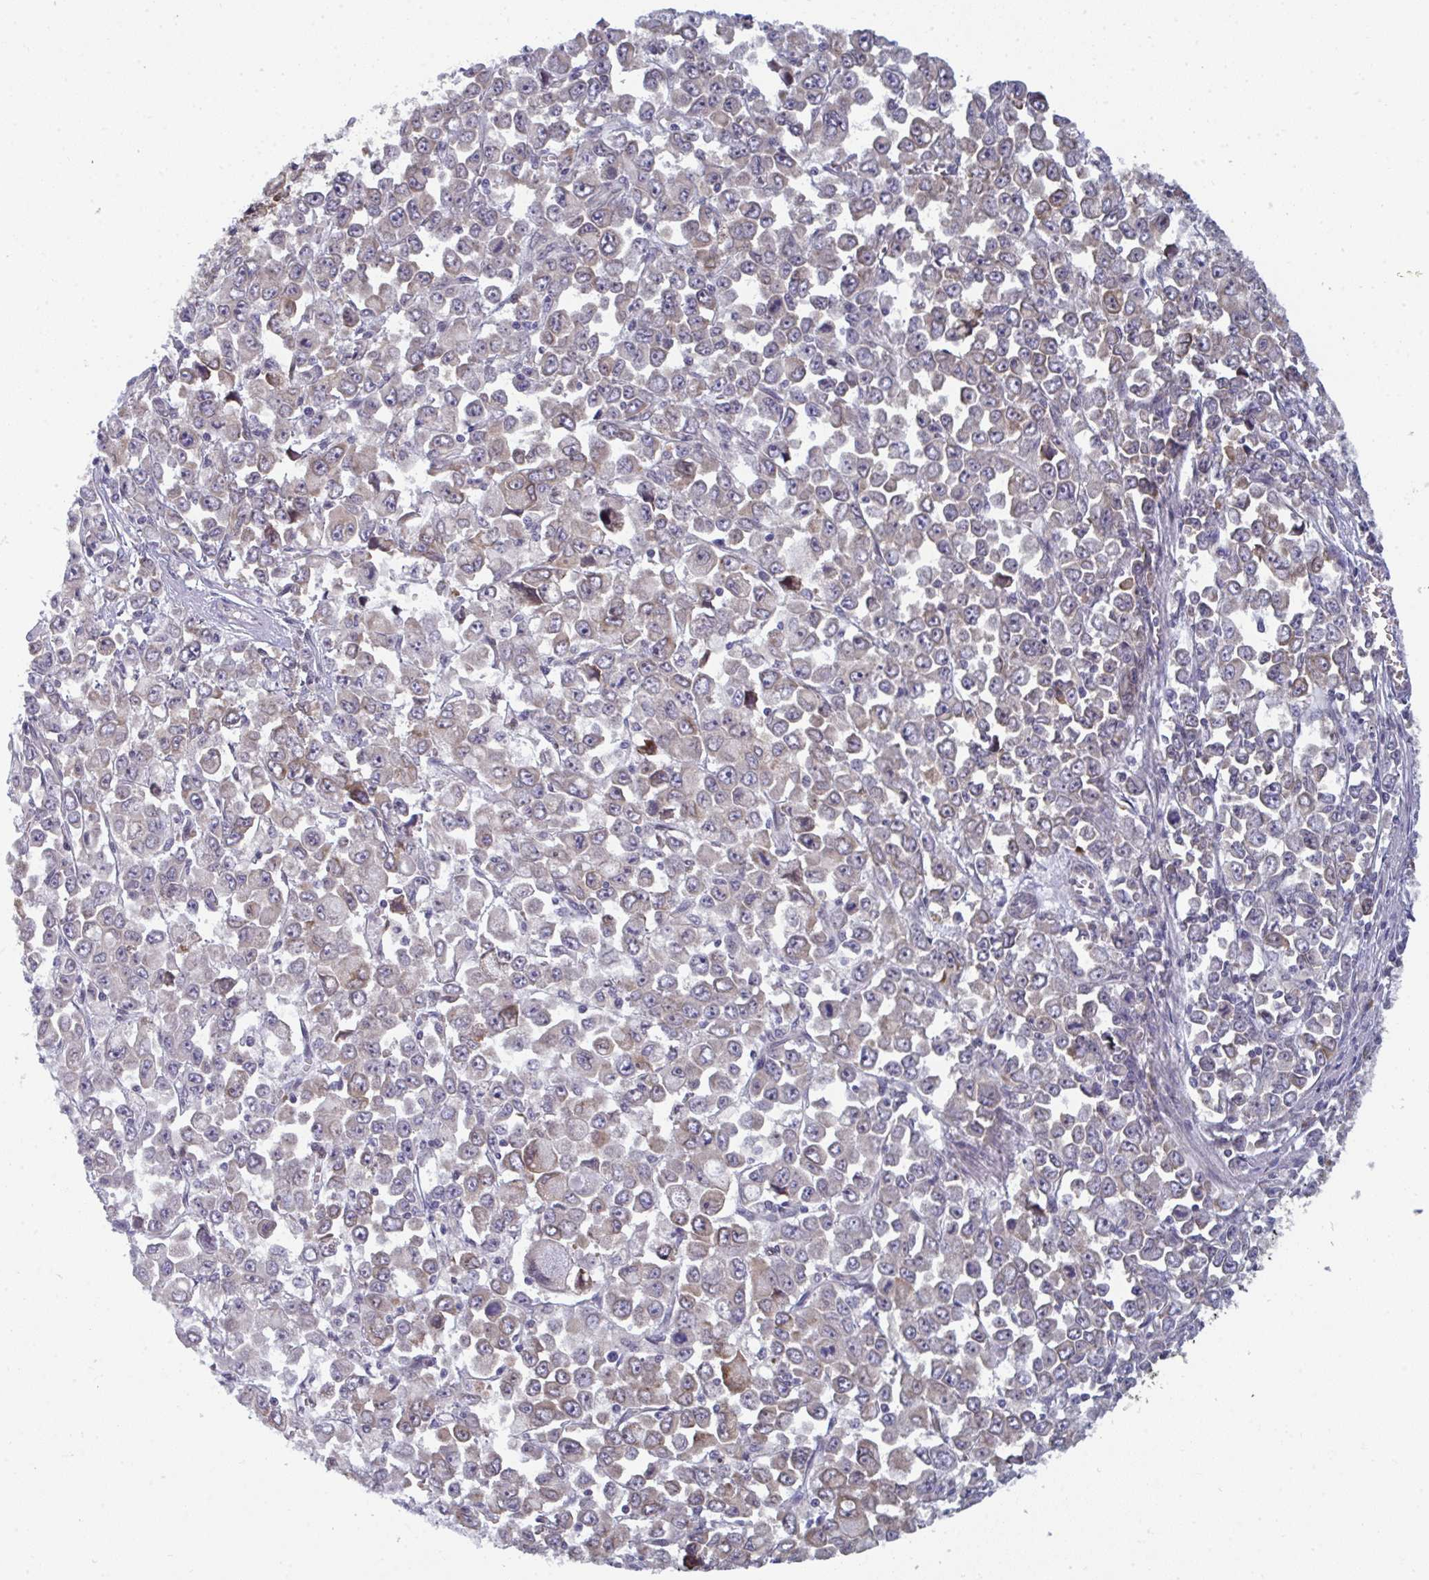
{"staining": {"intensity": "weak", "quantity": "25%-75%", "location": "cytoplasmic/membranous"}, "tissue": "stomach cancer", "cell_type": "Tumor cells", "image_type": "cancer", "snomed": [{"axis": "morphology", "description": "Adenocarcinoma, NOS"}, {"axis": "topography", "description": "Stomach, upper"}], "caption": "Adenocarcinoma (stomach) stained for a protein (brown) exhibits weak cytoplasmic/membranous positive expression in about 25%-75% of tumor cells.", "gene": "LYSMD4", "patient": {"sex": "male", "age": 70}}